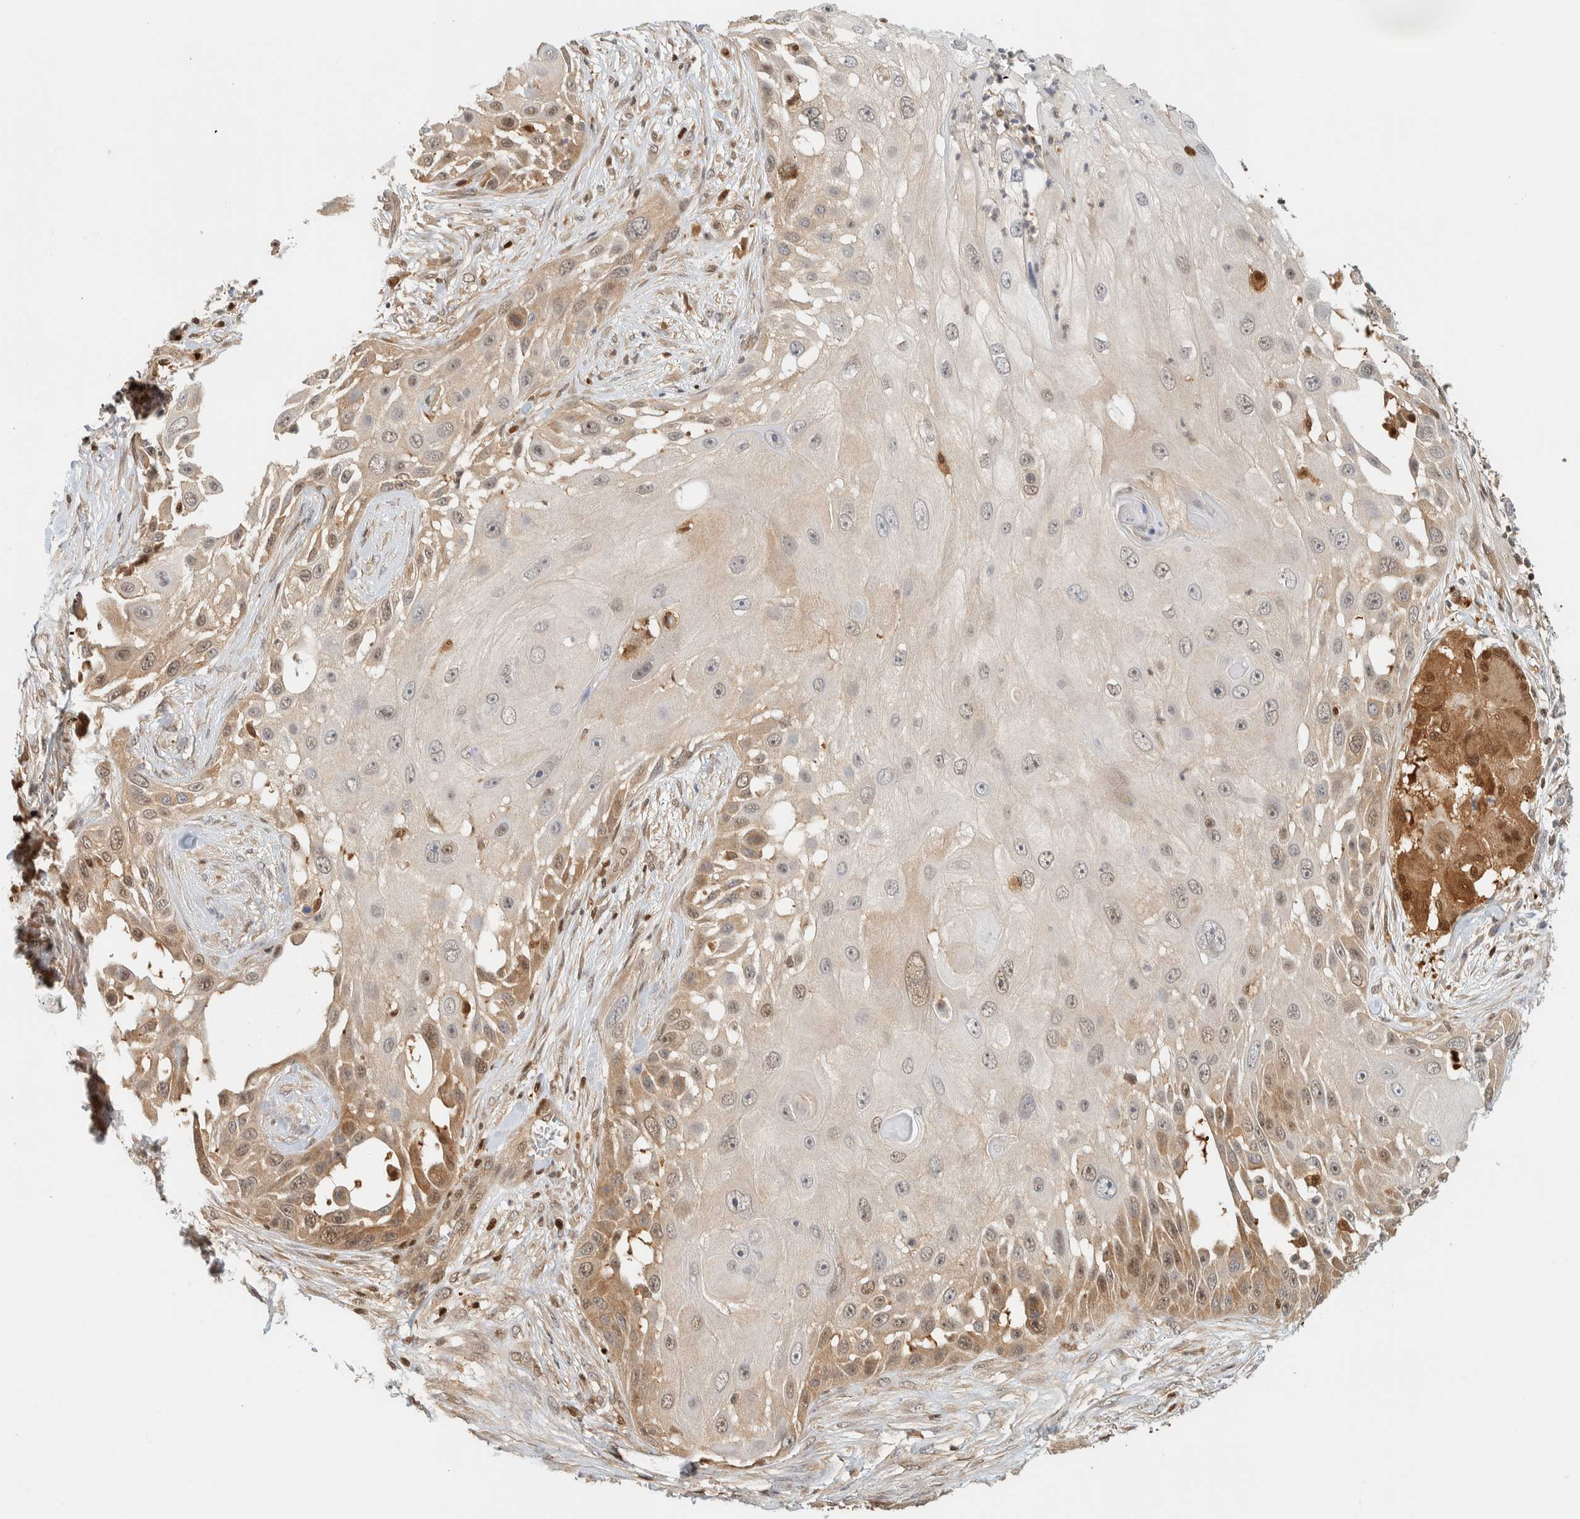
{"staining": {"intensity": "moderate", "quantity": "<25%", "location": "cytoplasmic/membranous,nuclear"}, "tissue": "skin cancer", "cell_type": "Tumor cells", "image_type": "cancer", "snomed": [{"axis": "morphology", "description": "Squamous cell carcinoma, NOS"}, {"axis": "topography", "description": "Skin"}], "caption": "Immunohistochemical staining of skin cancer shows moderate cytoplasmic/membranous and nuclear protein positivity in approximately <25% of tumor cells.", "gene": "ZBTB37", "patient": {"sex": "female", "age": 44}}